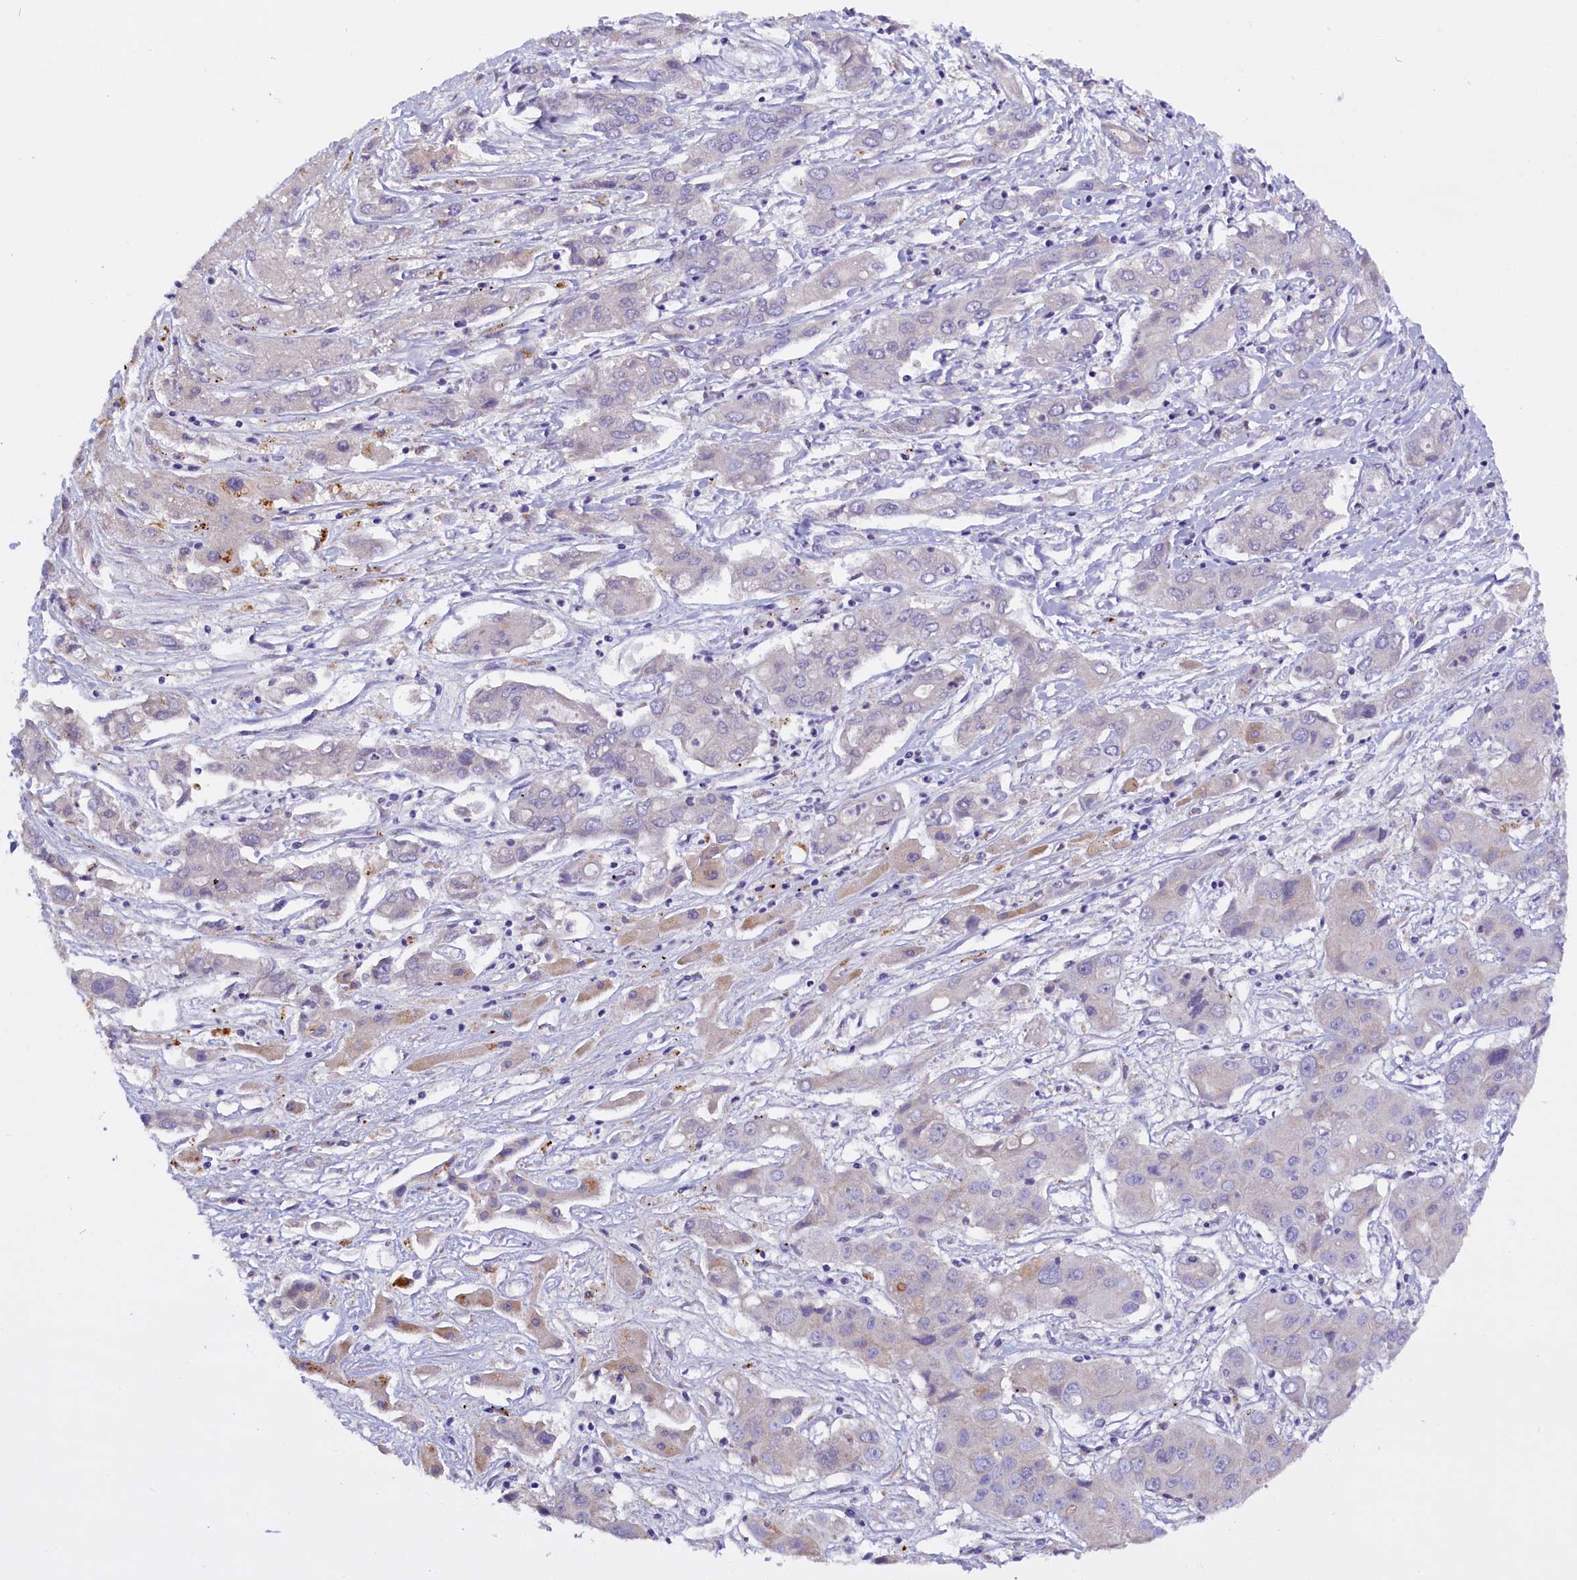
{"staining": {"intensity": "negative", "quantity": "none", "location": "none"}, "tissue": "liver cancer", "cell_type": "Tumor cells", "image_type": "cancer", "snomed": [{"axis": "morphology", "description": "Cholangiocarcinoma"}, {"axis": "topography", "description": "Liver"}], "caption": "Liver cancer was stained to show a protein in brown. There is no significant staining in tumor cells. (DAB immunohistochemistry, high magnification).", "gene": "RTTN", "patient": {"sex": "male", "age": 67}}